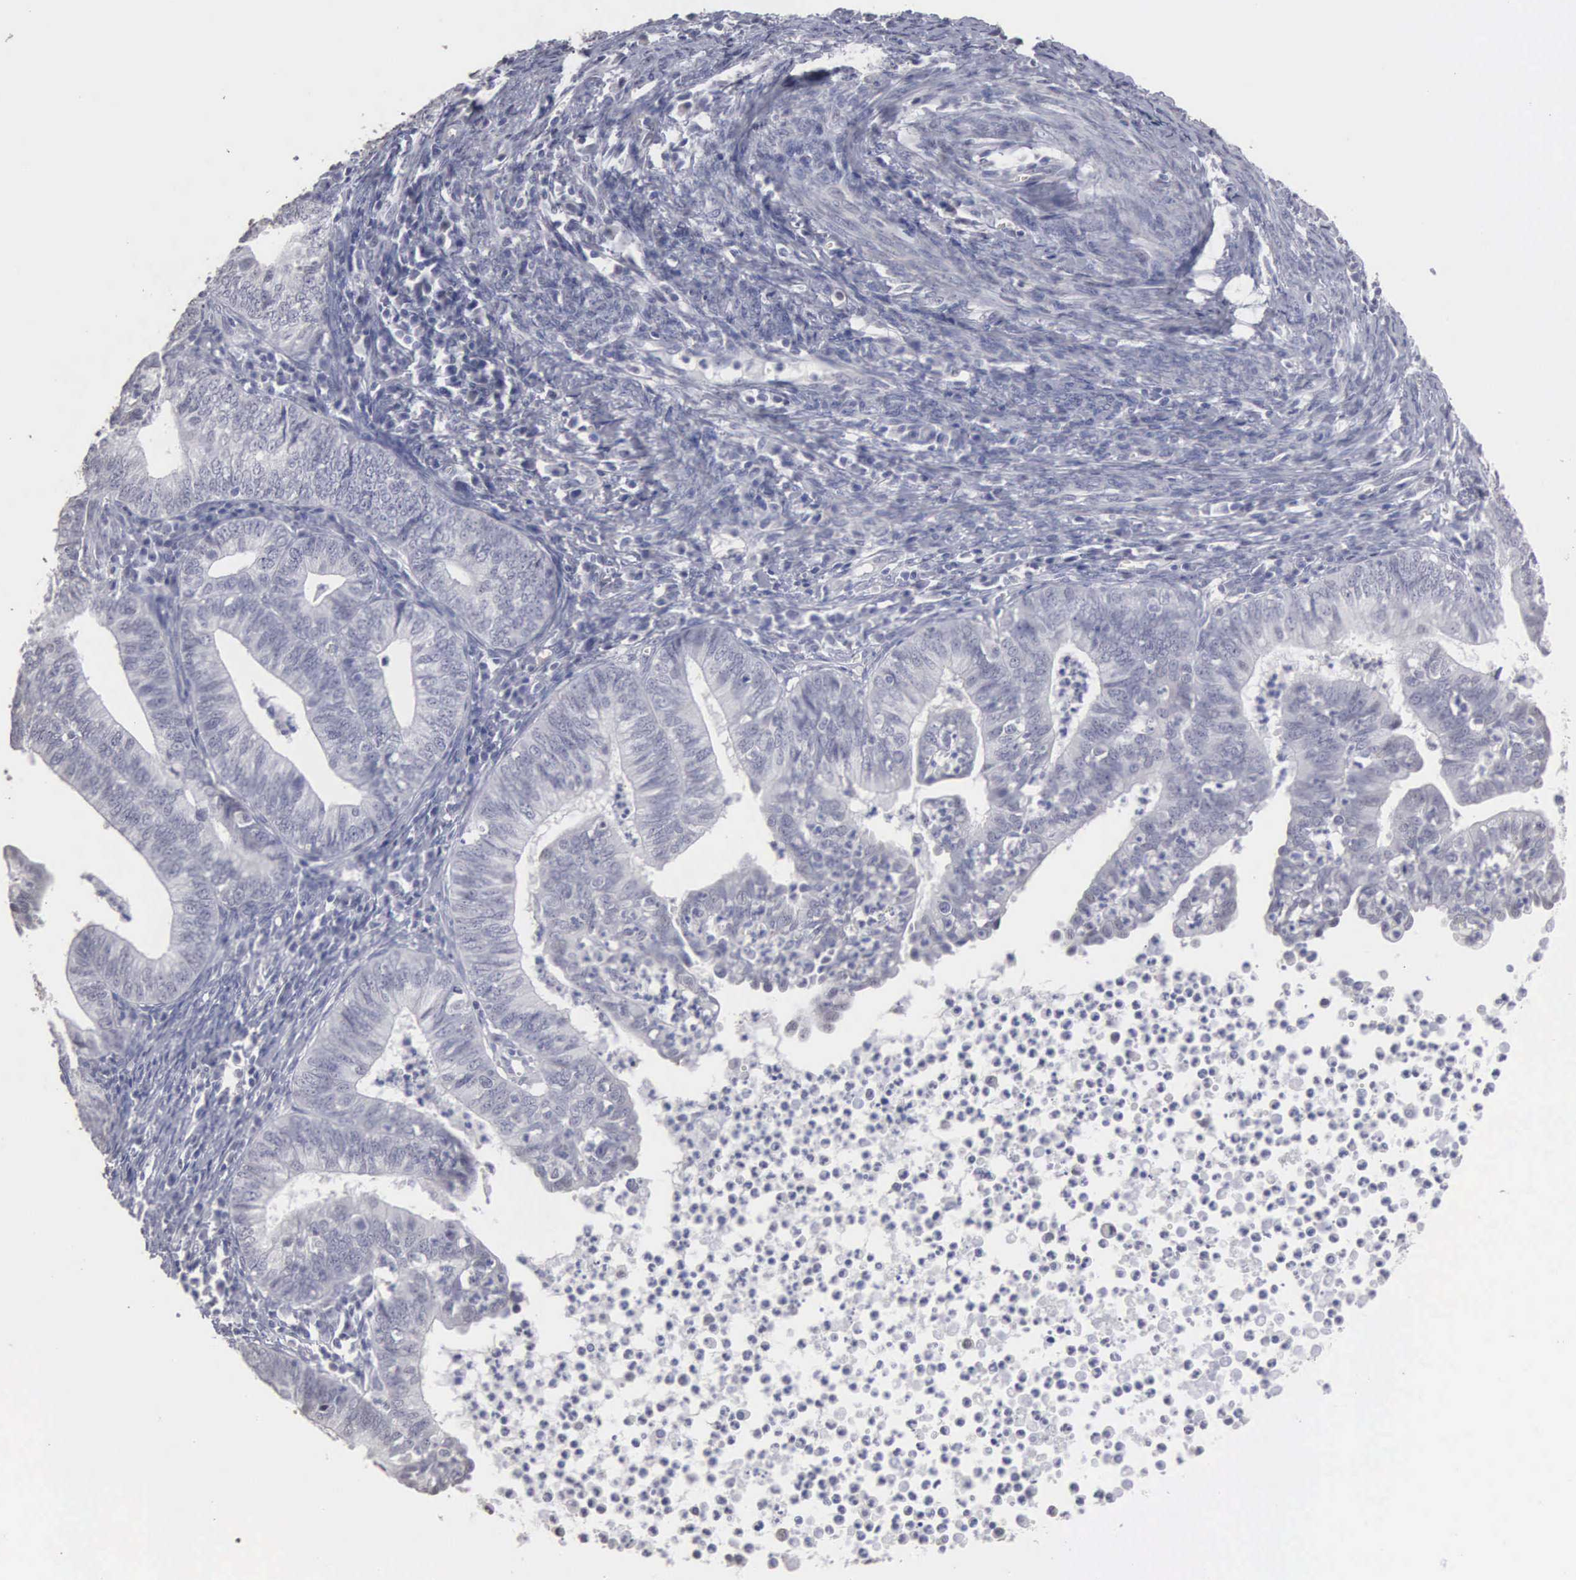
{"staining": {"intensity": "negative", "quantity": "none", "location": "none"}, "tissue": "endometrial cancer", "cell_type": "Tumor cells", "image_type": "cancer", "snomed": [{"axis": "morphology", "description": "Adenocarcinoma, NOS"}, {"axis": "topography", "description": "Endometrium"}], "caption": "Adenocarcinoma (endometrial) was stained to show a protein in brown. There is no significant expression in tumor cells.", "gene": "UPB1", "patient": {"sex": "female", "age": 66}}